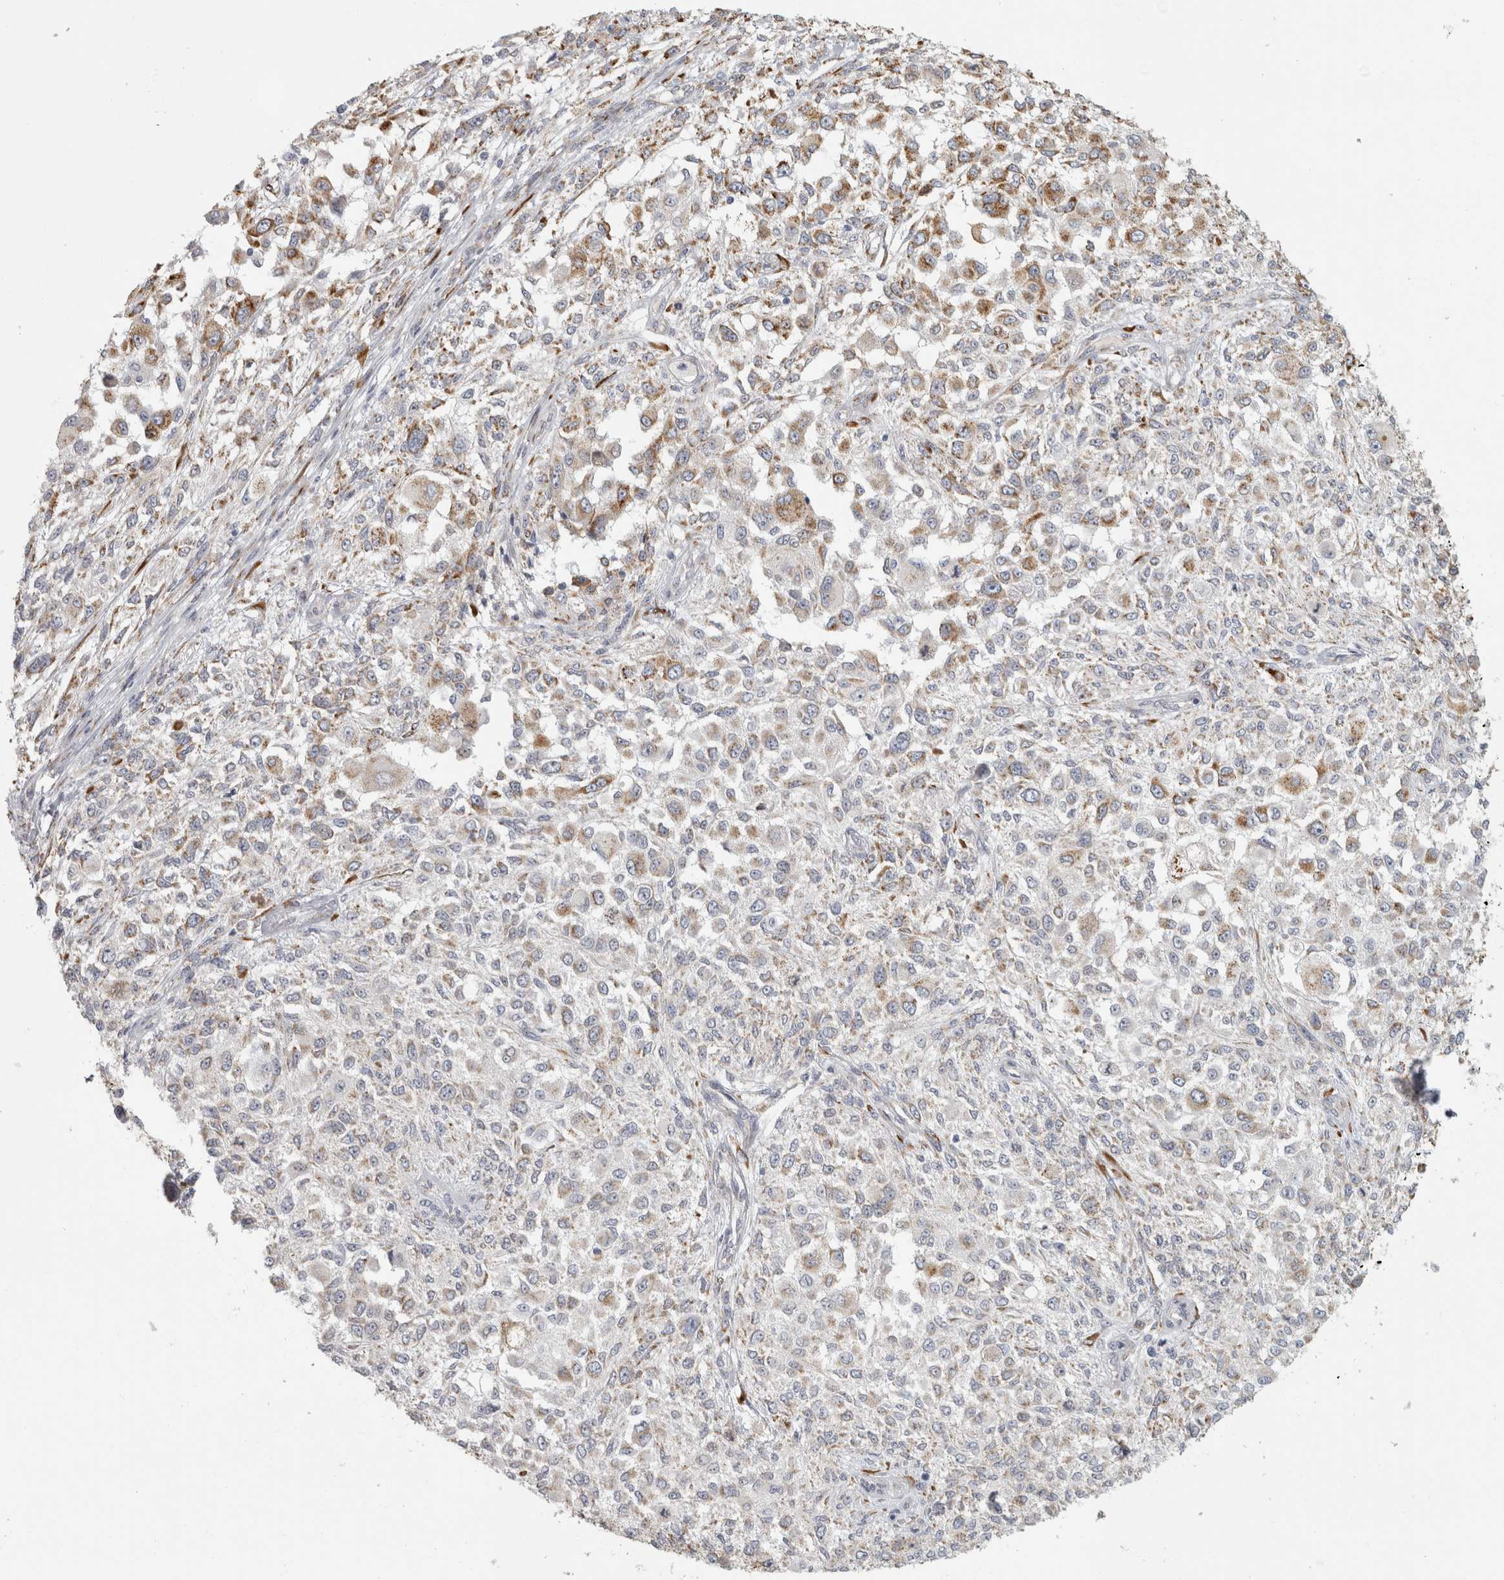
{"staining": {"intensity": "moderate", "quantity": "<25%", "location": "cytoplasmic/membranous"}, "tissue": "melanoma", "cell_type": "Tumor cells", "image_type": "cancer", "snomed": [{"axis": "morphology", "description": "Necrosis, NOS"}, {"axis": "morphology", "description": "Malignant melanoma, NOS"}, {"axis": "topography", "description": "Skin"}], "caption": "Tumor cells show low levels of moderate cytoplasmic/membranous positivity in approximately <25% of cells in human malignant melanoma. (IHC, brightfield microscopy, high magnification).", "gene": "OSTN", "patient": {"sex": "female", "age": 87}}